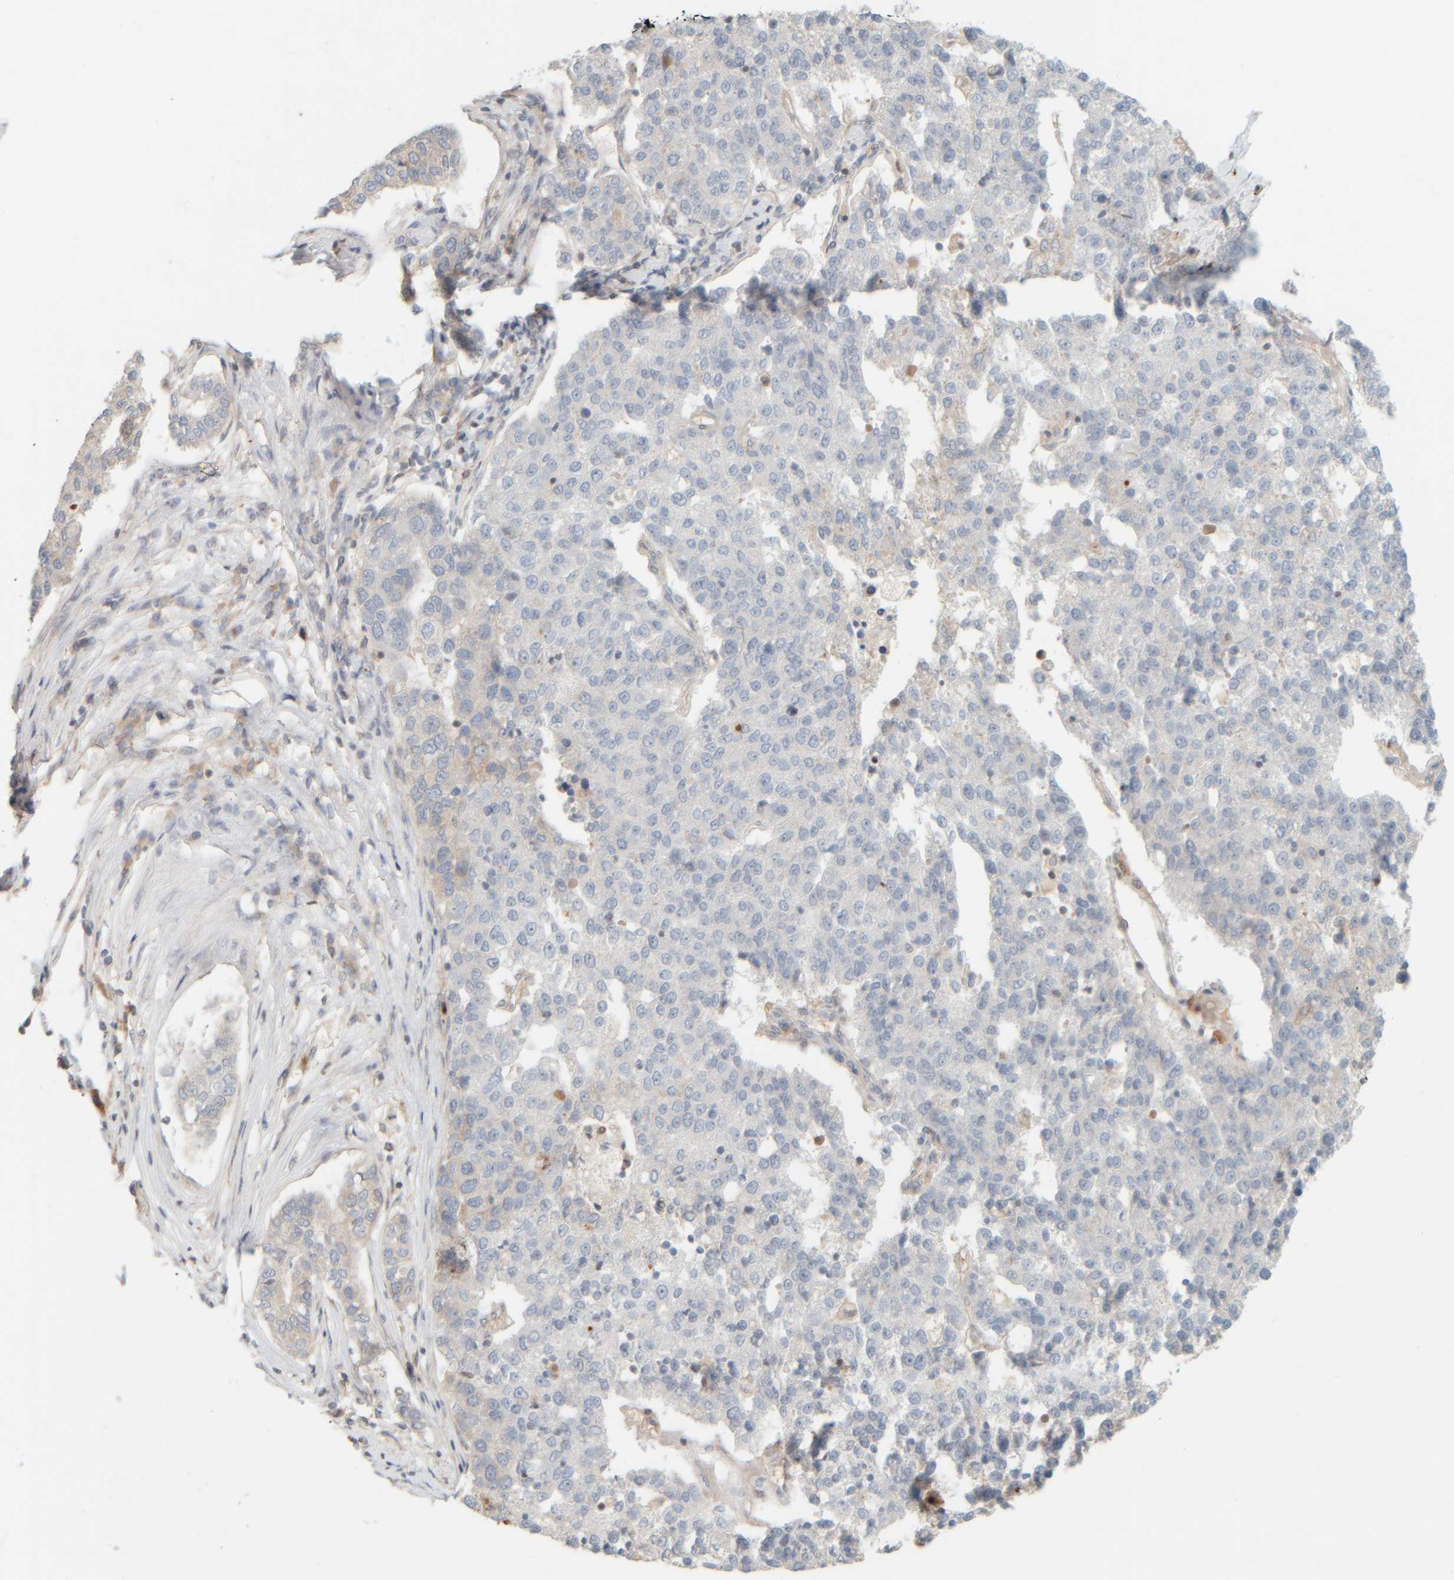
{"staining": {"intensity": "negative", "quantity": "none", "location": "none"}, "tissue": "pancreatic cancer", "cell_type": "Tumor cells", "image_type": "cancer", "snomed": [{"axis": "morphology", "description": "Adenocarcinoma, NOS"}, {"axis": "topography", "description": "Pancreas"}], "caption": "Photomicrograph shows no significant protein staining in tumor cells of pancreatic cancer.", "gene": "PTGES3L-AARSD1", "patient": {"sex": "female", "age": 61}}